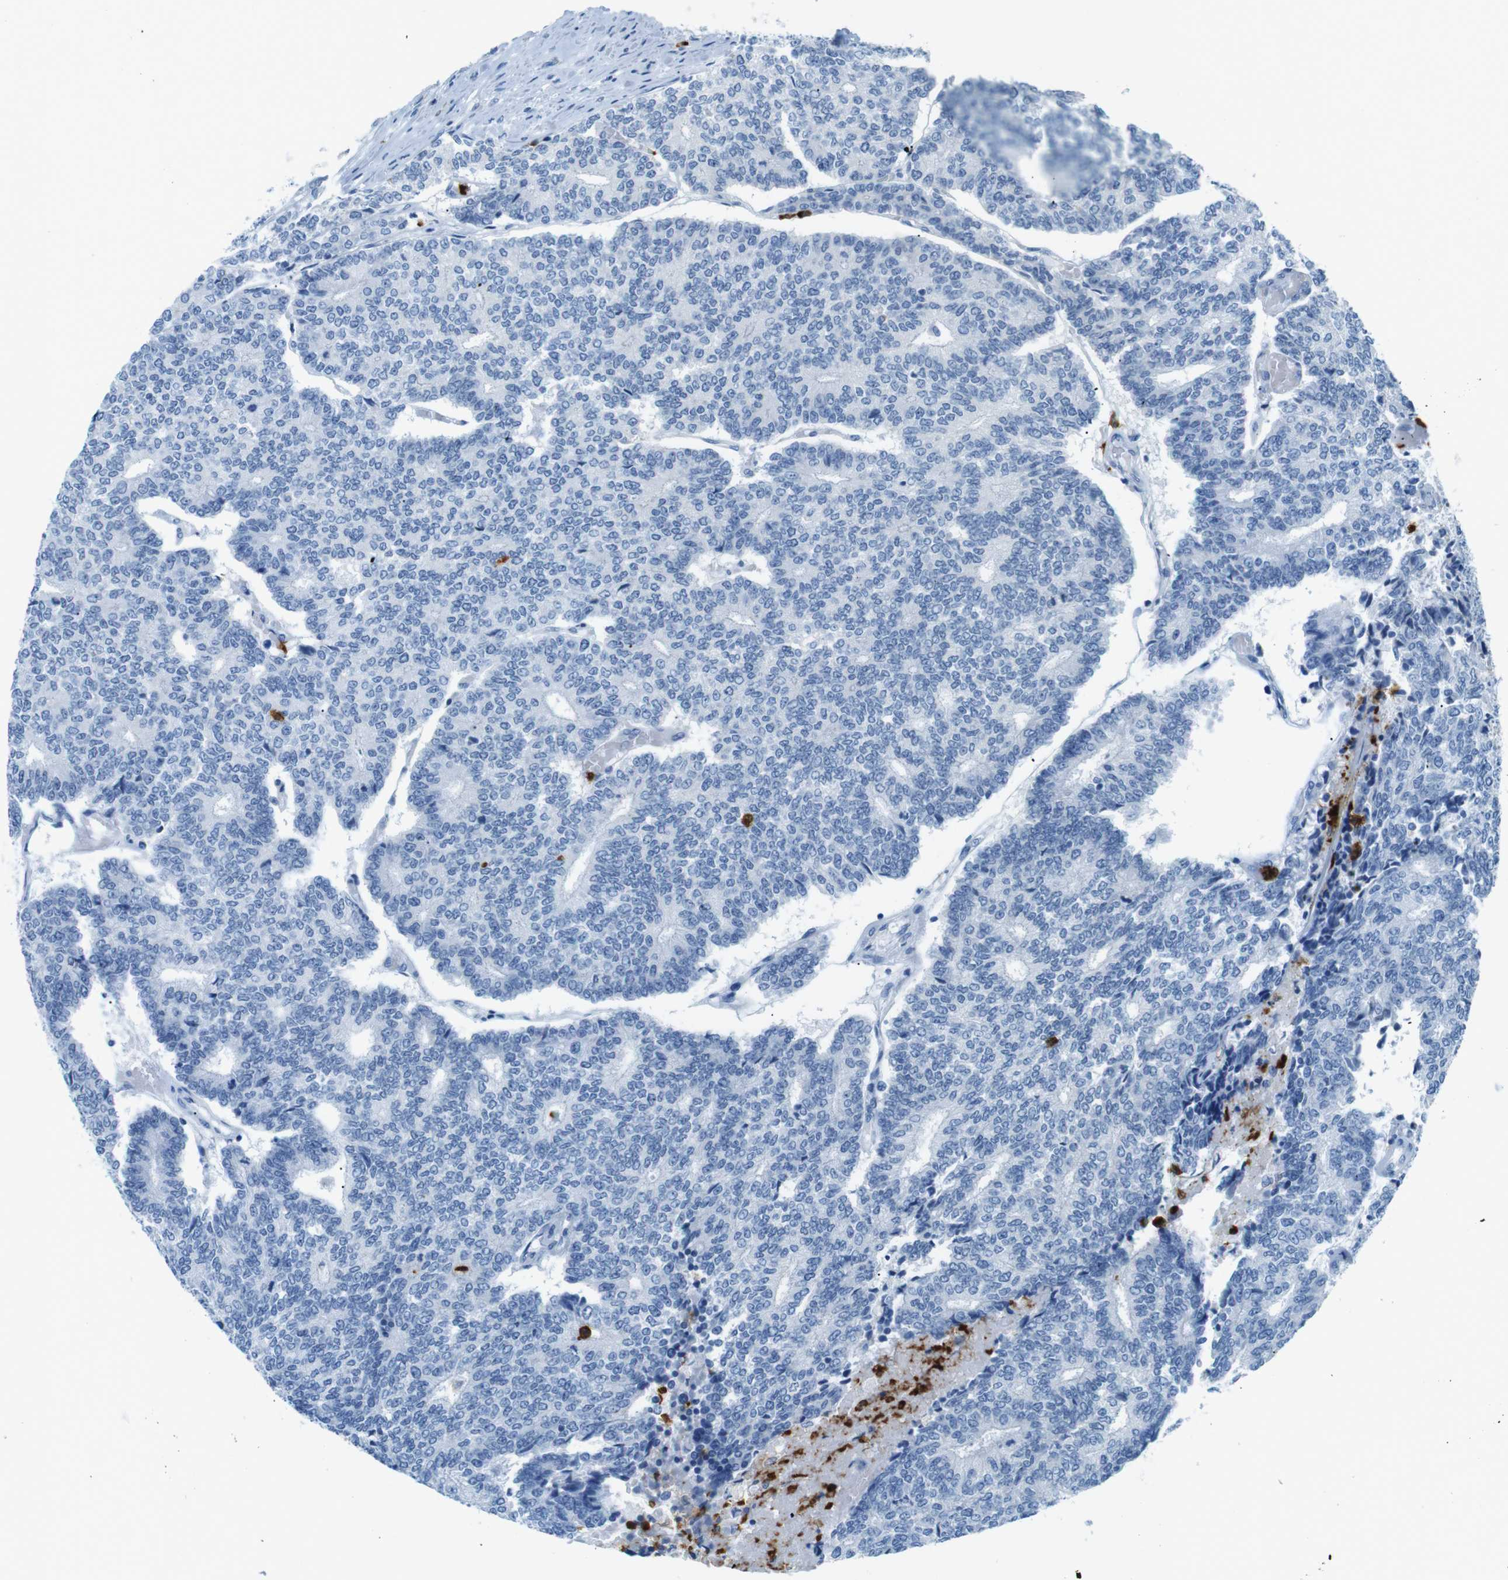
{"staining": {"intensity": "negative", "quantity": "none", "location": "none"}, "tissue": "prostate cancer", "cell_type": "Tumor cells", "image_type": "cancer", "snomed": [{"axis": "morphology", "description": "Normal tissue, NOS"}, {"axis": "morphology", "description": "Adenocarcinoma, High grade"}, {"axis": "topography", "description": "Prostate"}, {"axis": "topography", "description": "Seminal veicle"}], "caption": "A micrograph of prostate high-grade adenocarcinoma stained for a protein demonstrates no brown staining in tumor cells.", "gene": "MCEMP1", "patient": {"sex": "male", "age": 55}}